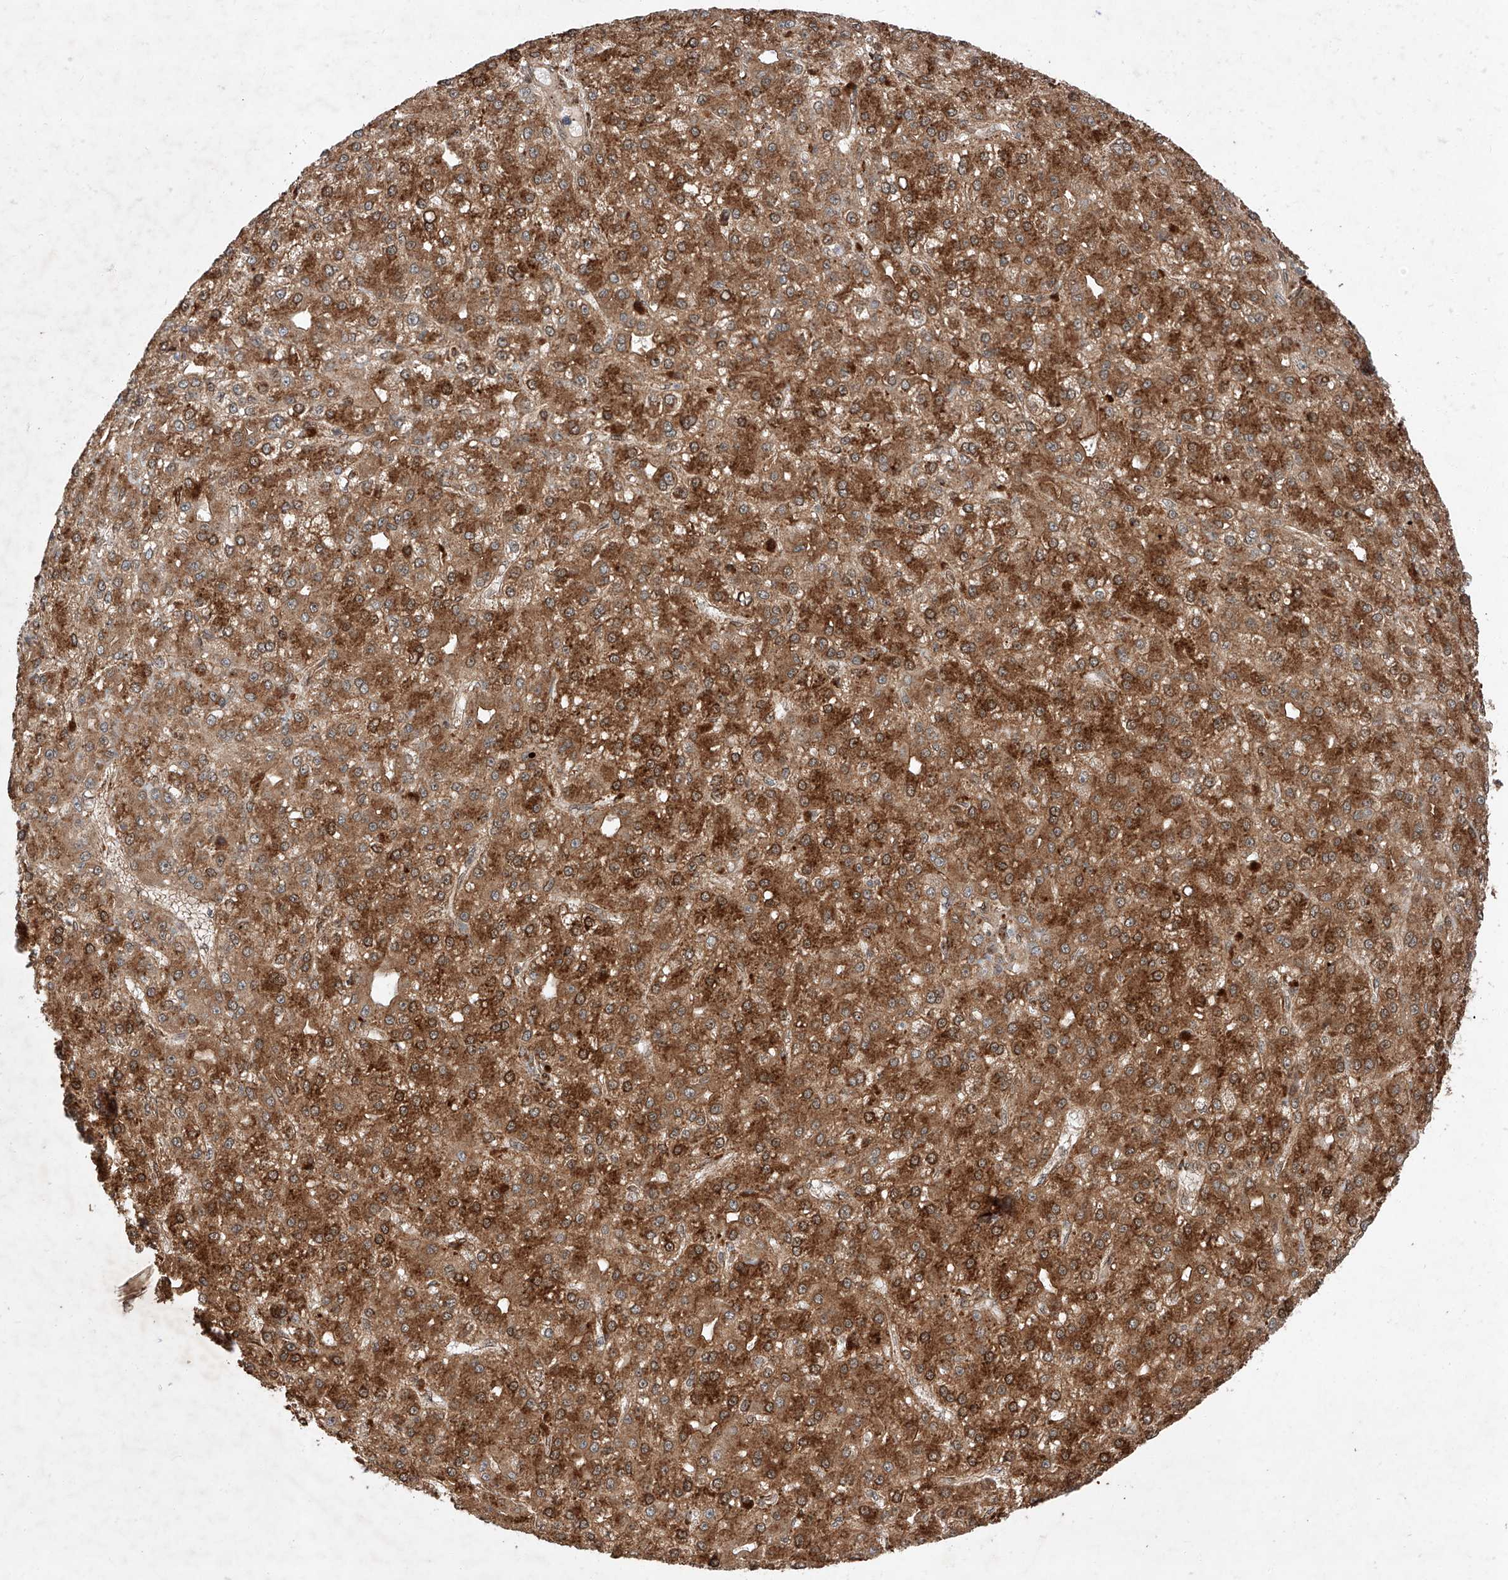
{"staining": {"intensity": "strong", "quantity": ">75%", "location": "cytoplasmic/membranous,nuclear"}, "tissue": "liver cancer", "cell_type": "Tumor cells", "image_type": "cancer", "snomed": [{"axis": "morphology", "description": "Carcinoma, Hepatocellular, NOS"}, {"axis": "topography", "description": "Liver"}], "caption": "The histopathology image shows staining of liver hepatocellular carcinoma, revealing strong cytoplasmic/membranous and nuclear protein staining (brown color) within tumor cells.", "gene": "ZFP28", "patient": {"sex": "male", "age": 67}}